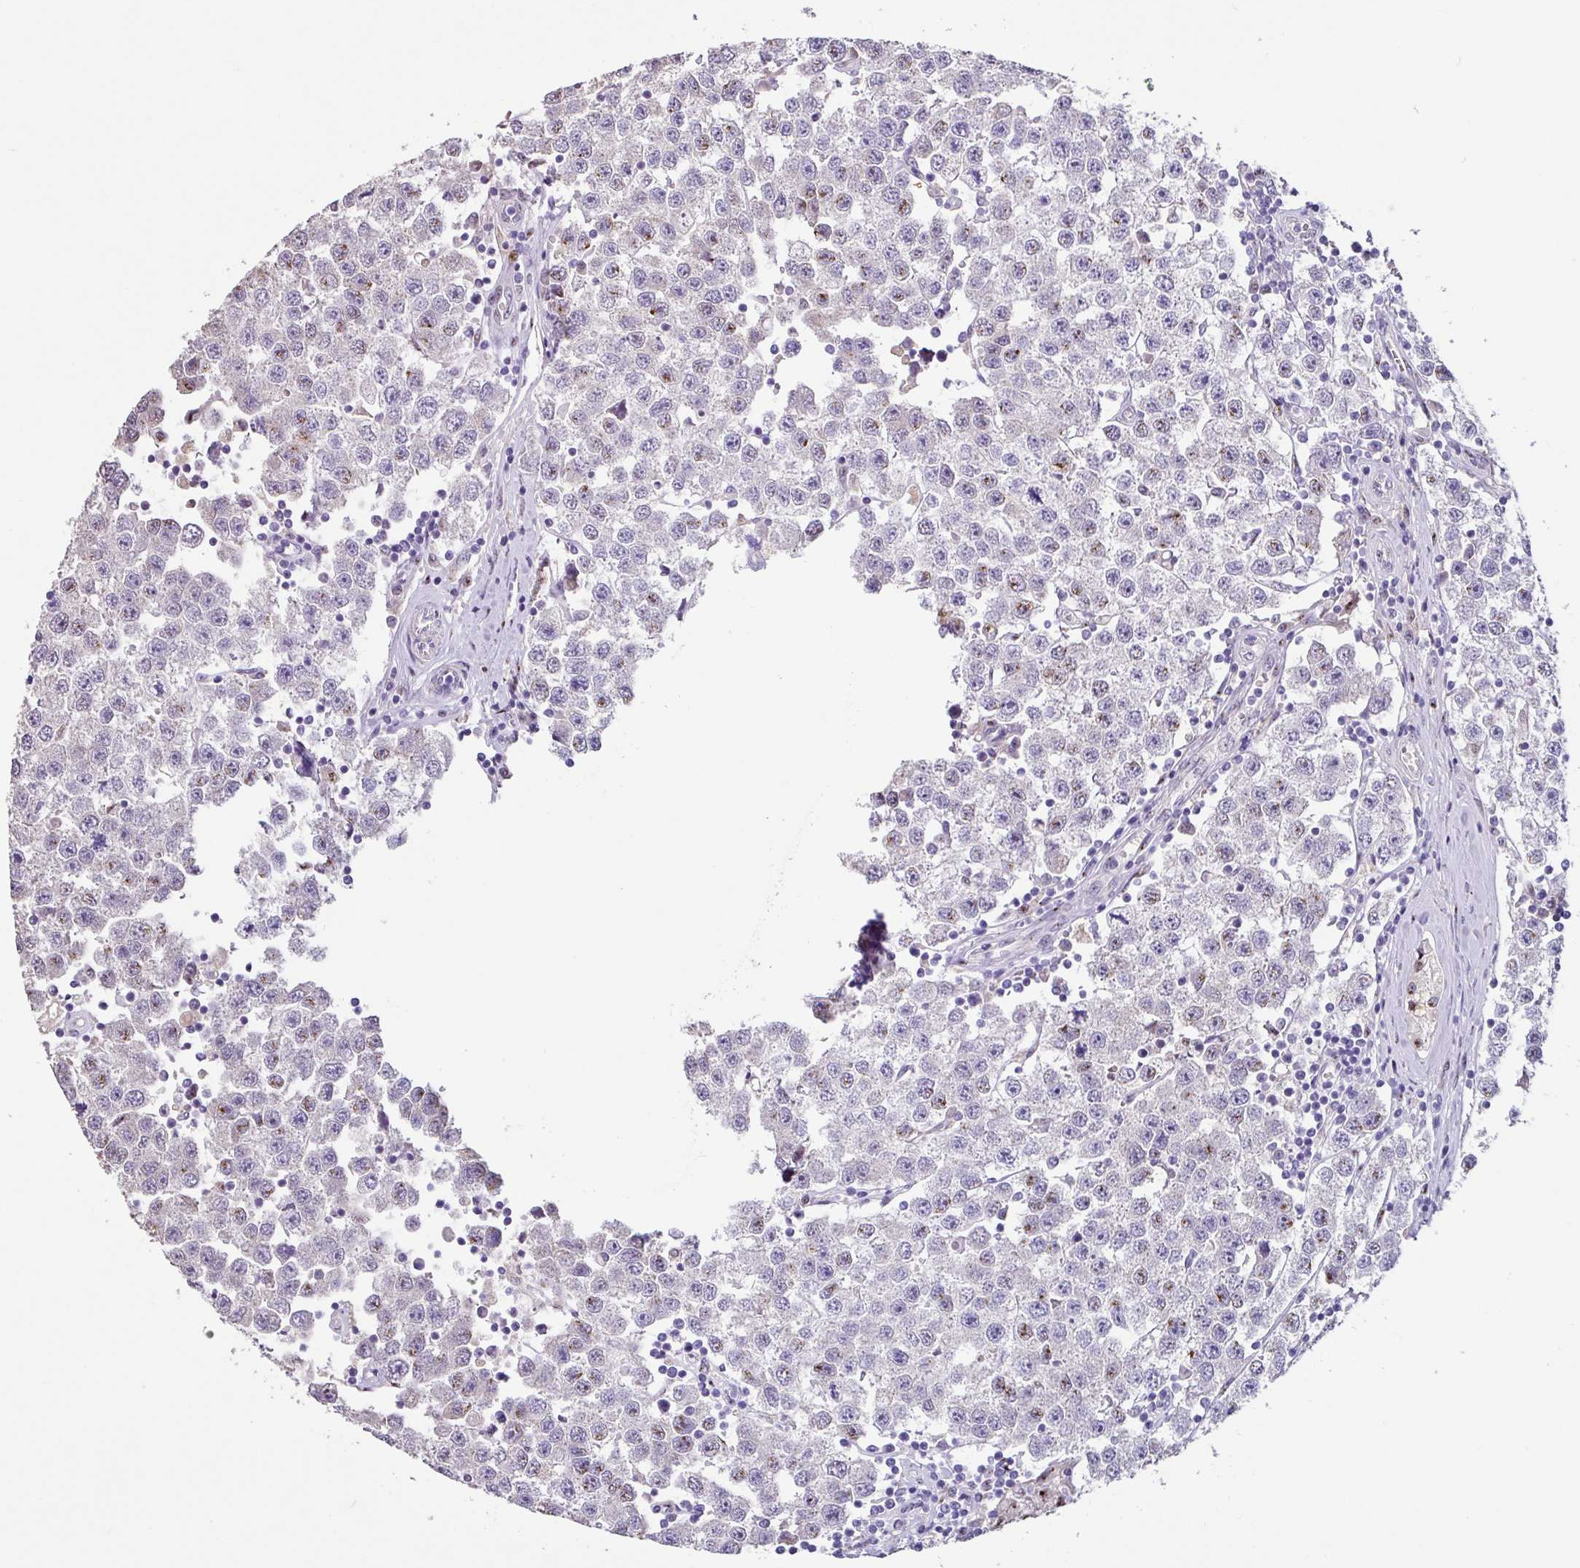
{"staining": {"intensity": "weak", "quantity": "25%-75%", "location": "nuclear"}, "tissue": "testis cancer", "cell_type": "Tumor cells", "image_type": "cancer", "snomed": [{"axis": "morphology", "description": "Seminoma, NOS"}, {"axis": "topography", "description": "Testis"}], "caption": "This histopathology image demonstrates seminoma (testis) stained with immunohistochemistry (IHC) to label a protein in brown. The nuclear of tumor cells show weak positivity for the protein. Nuclei are counter-stained blue.", "gene": "ZG16", "patient": {"sex": "male", "age": 34}}